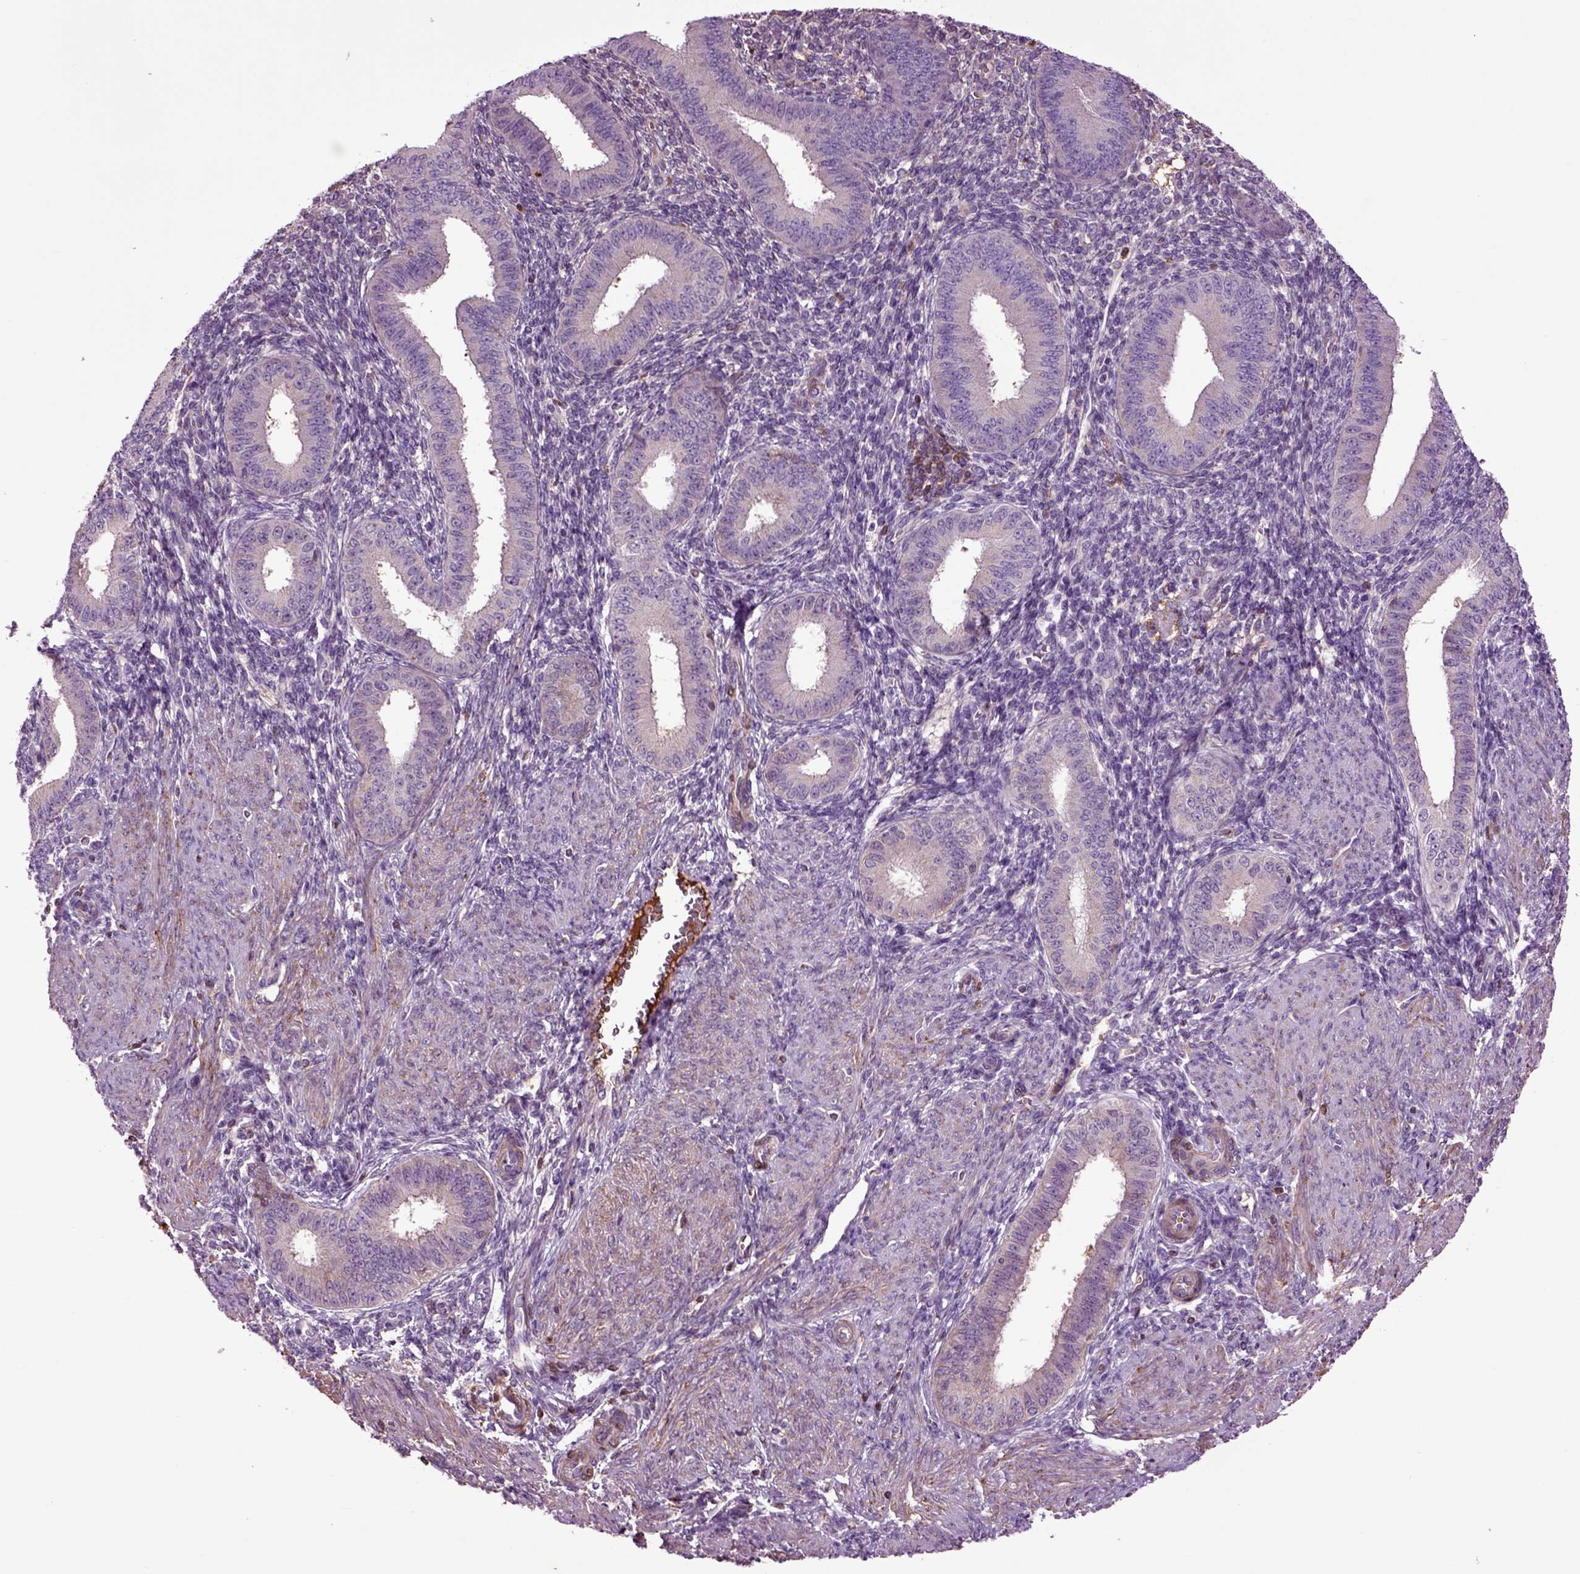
{"staining": {"intensity": "negative", "quantity": "none", "location": "none"}, "tissue": "endometrium", "cell_type": "Cells in endometrial stroma", "image_type": "normal", "snomed": [{"axis": "morphology", "description": "Normal tissue, NOS"}, {"axis": "topography", "description": "Endometrium"}], "caption": "A high-resolution micrograph shows immunohistochemistry staining of benign endometrium, which exhibits no significant expression in cells in endometrial stroma.", "gene": "SPON1", "patient": {"sex": "female", "age": 39}}